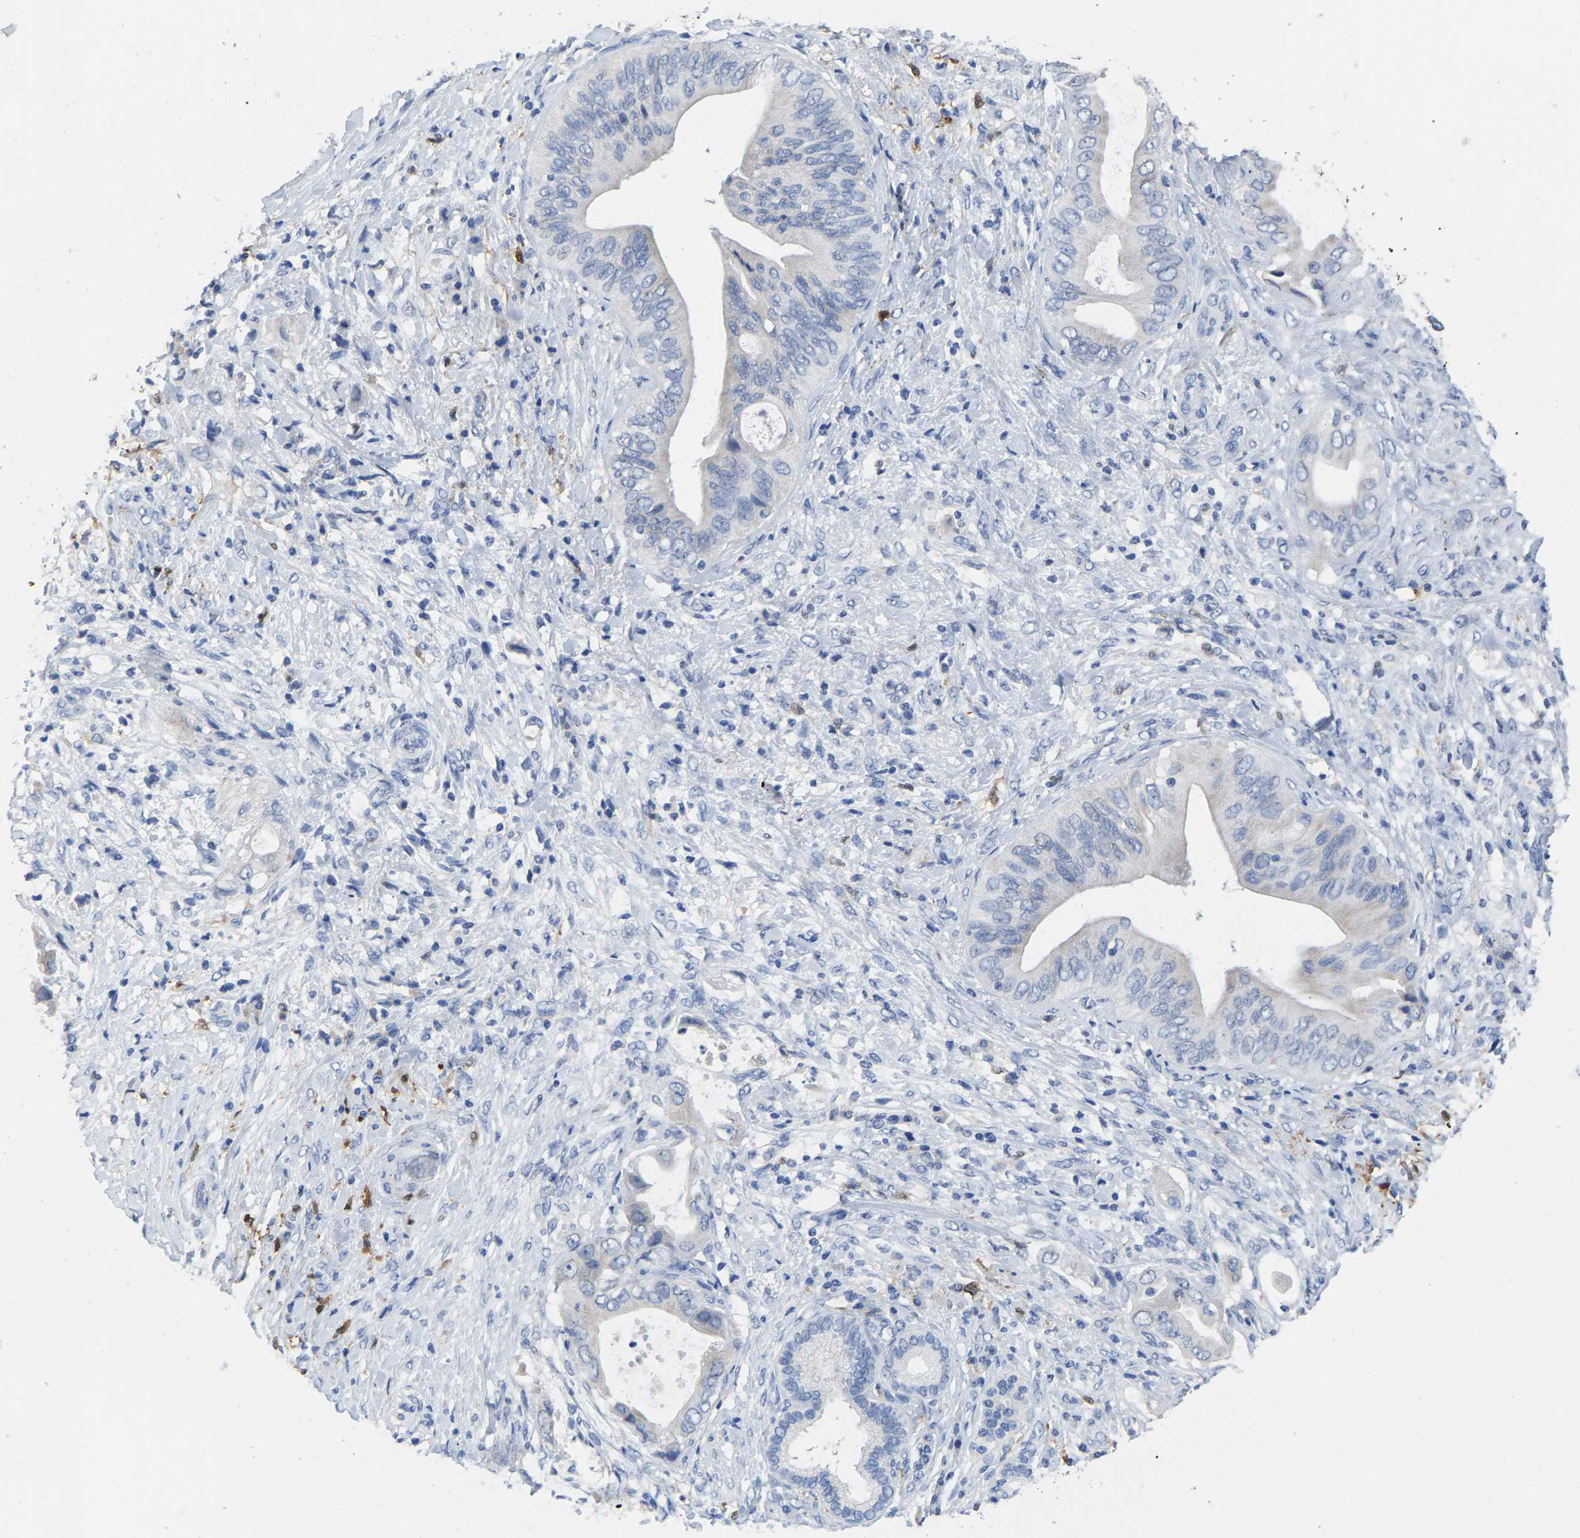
{"staining": {"intensity": "negative", "quantity": "none", "location": "none"}, "tissue": "liver cancer", "cell_type": "Tumor cells", "image_type": "cancer", "snomed": [{"axis": "morphology", "description": "Cholangiocarcinoma"}, {"axis": "topography", "description": "Liver"}], "caption": "IHC micrograph of neoplastic tissue: human liver cholangiocarcinoma stained with DAB (3,3'-diaminobenzidine) displays no significant protein staining in tumor cells.", "gene": "ULBP2", "patient": {"sex": "male", "age": 58}}